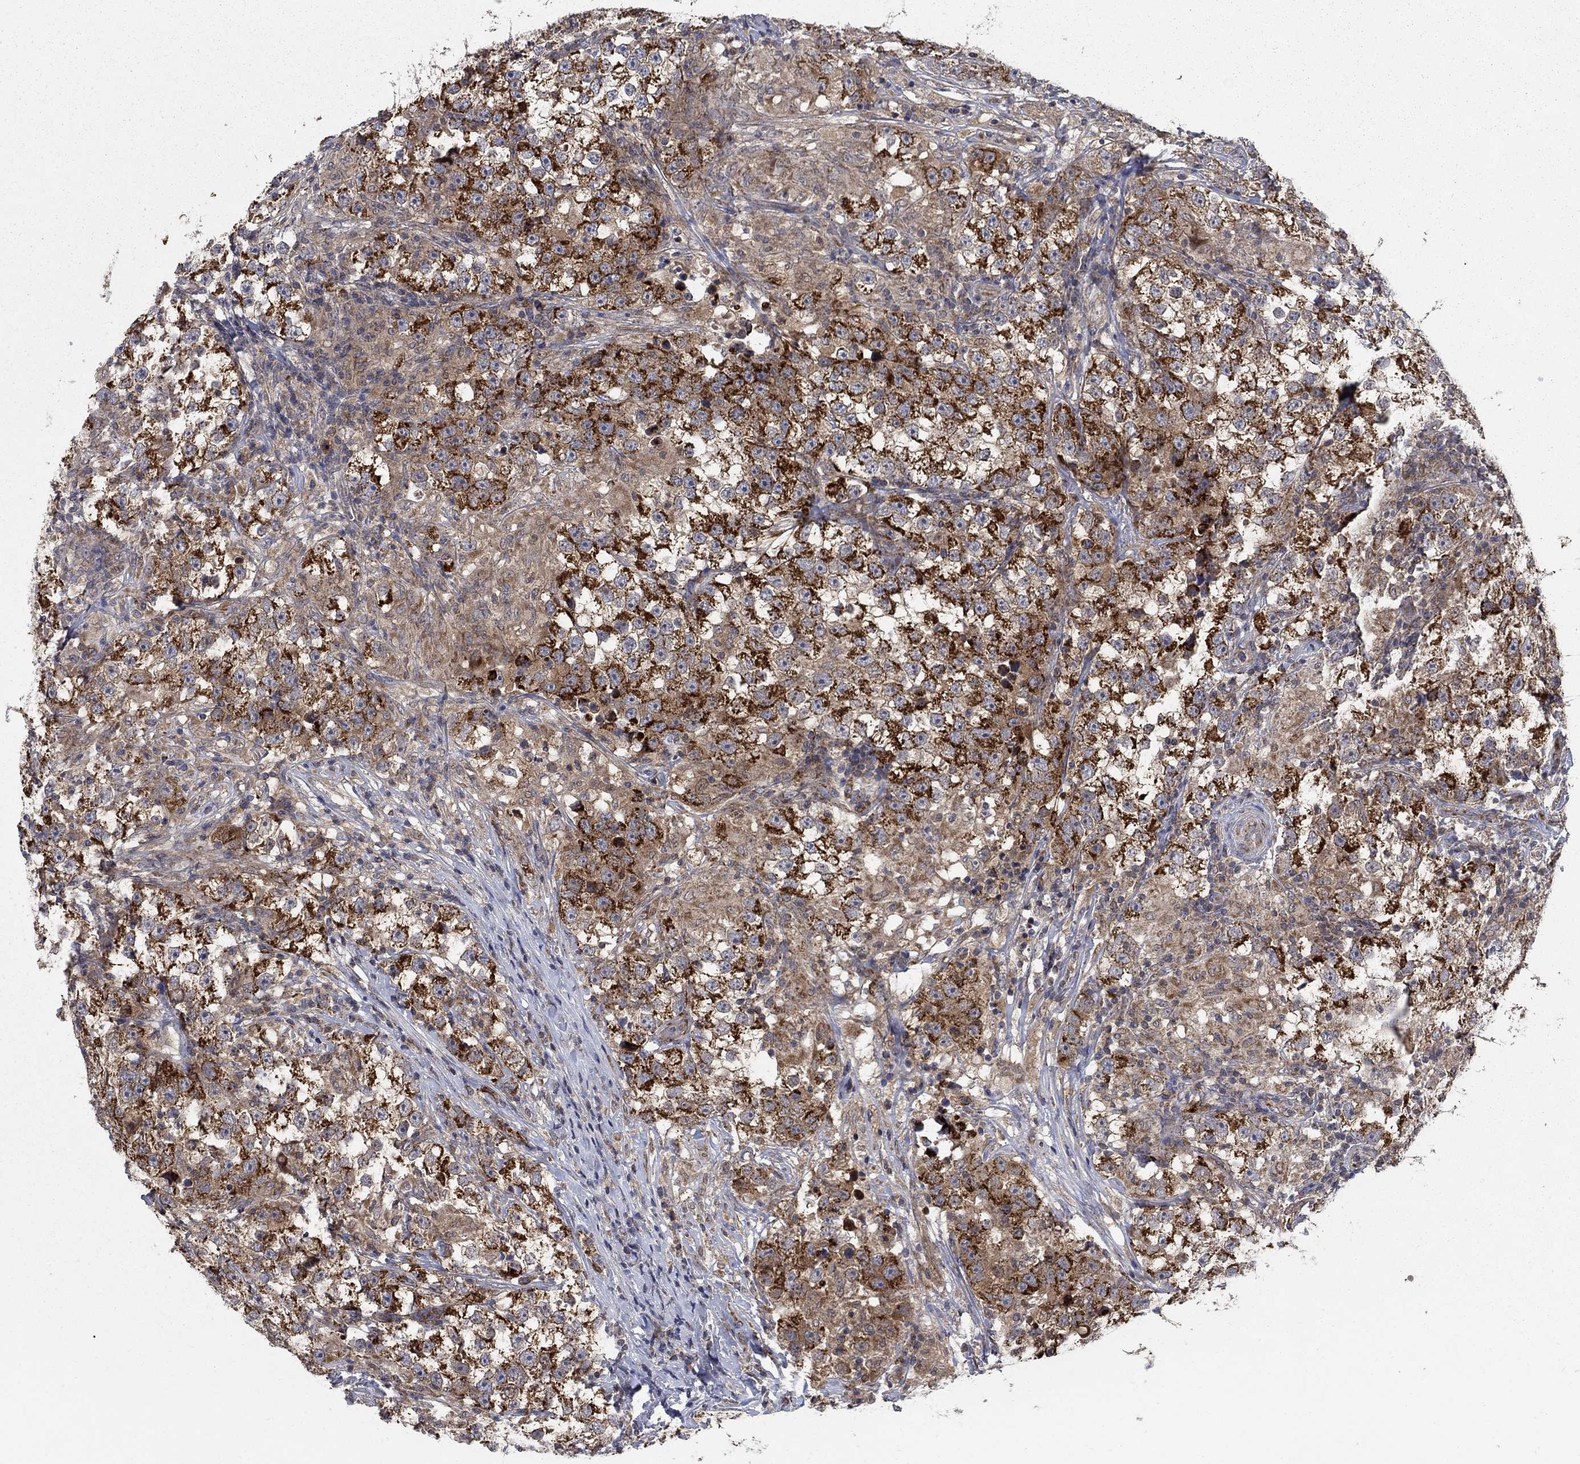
{"staining": {"intensity": "strong", "quantity": ">75%", "location": "cytoplasmic/membranous"}, "tissue": "testis cancer", "cell_type": "Tumor cells", "image_type": "cancer", "snomed": [{"axis": "morphology", "description": "Seminoma, NOS"}, {"axis": "topography", "description": "Testis"}], "caption": "The micrograph shows immunohistochemical staining of testis seminoma. There is strong cytoplasmic/membranous expression is identified in about >75% of tumor cells. (IHC, brightfield microscopy, high magnification).", "gene": "NME7", "patient": {"sex": "male", "age": 46}}